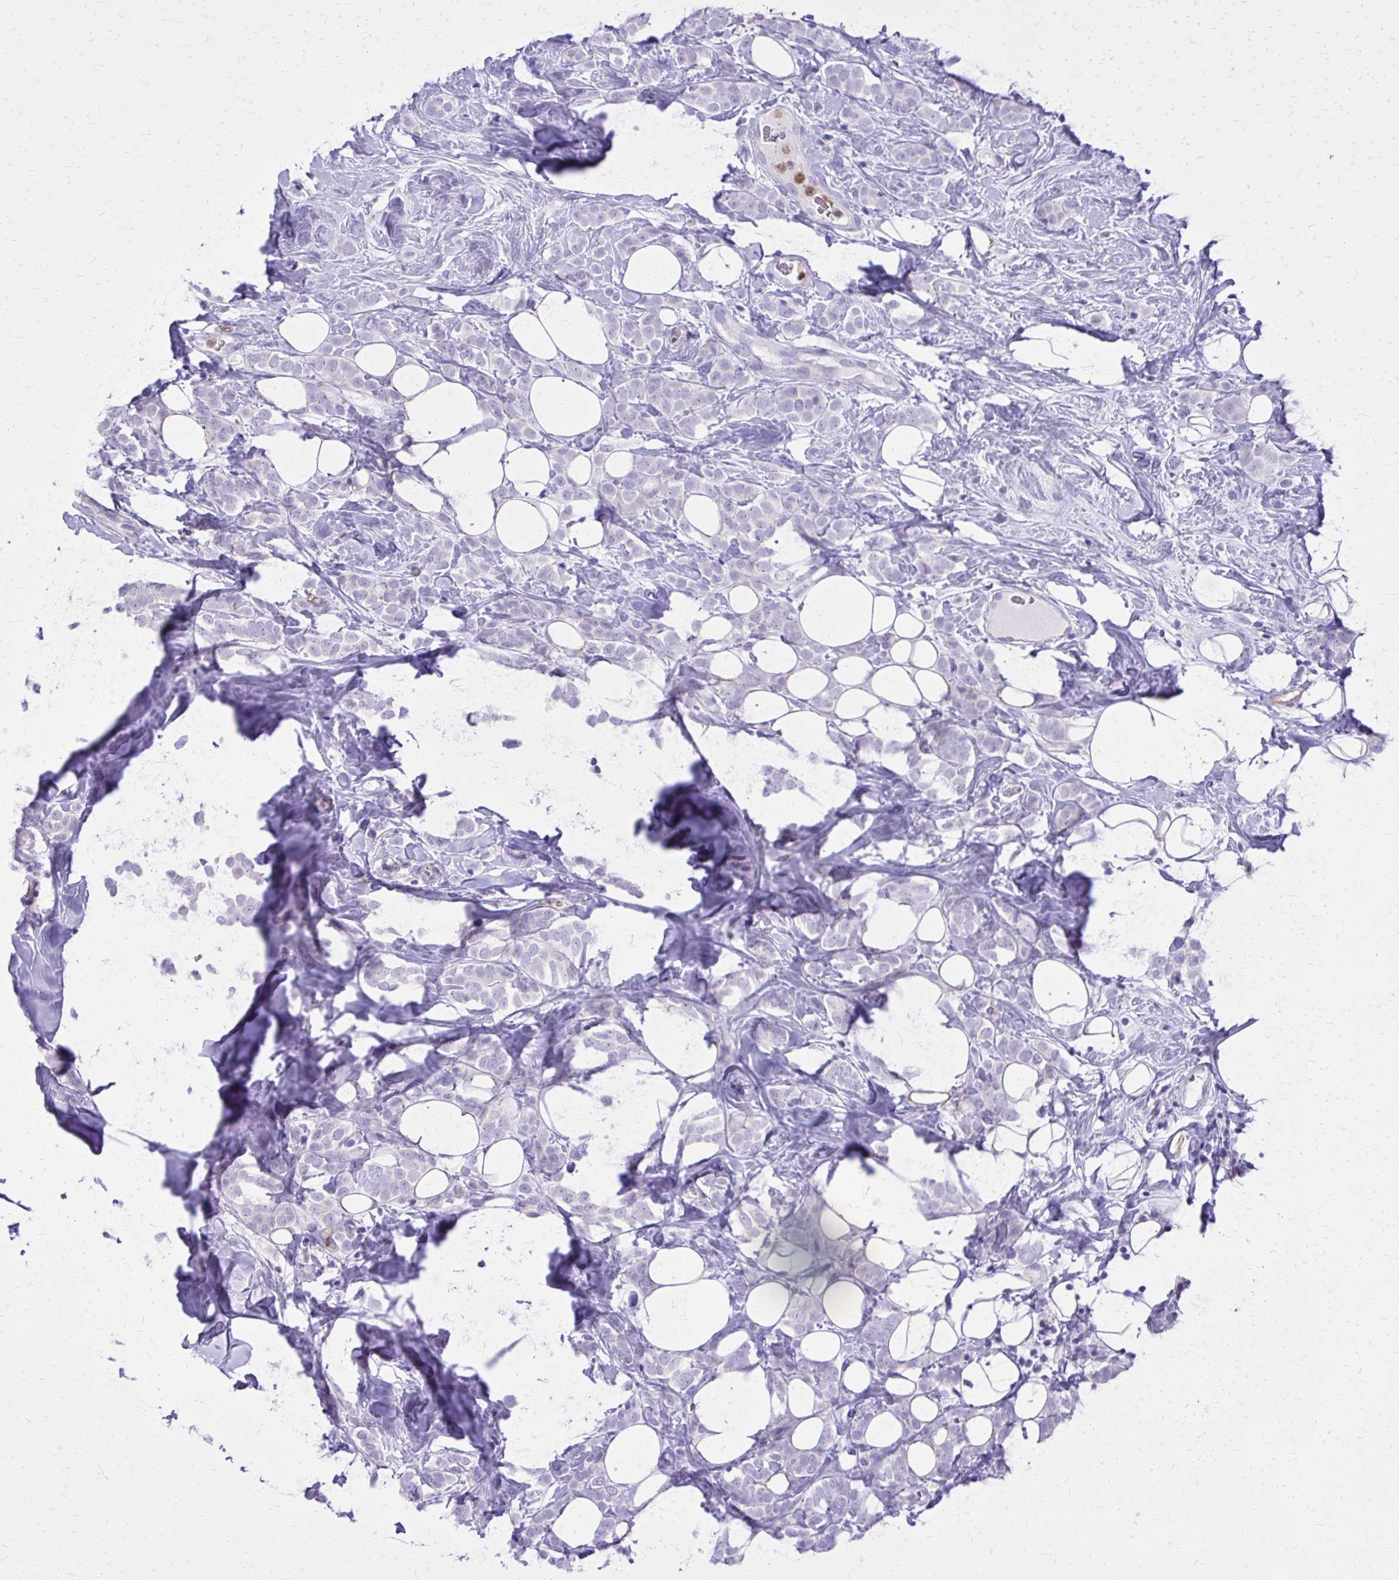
{"staining": {"intensity": "negative", "quantity": "none", "location": "none"}, "tissue": "breast cancer", "cell_type": "Tumor cells", "image_type": "cancer", "snomed": [{"axis": "morphology", "description": "Lobular carcinoma"}, {"axis": "topography", "description": "Breast"}], "caption": "Immunohistochemical staining of human lobular carcinoma (breast) shows no significant positivity in tumor cells. (DAB (3,3'-diaminobenzidine) IHC, high magnification).", "gene": "CAT", "patient": {"sex": "female", "age": 49}}